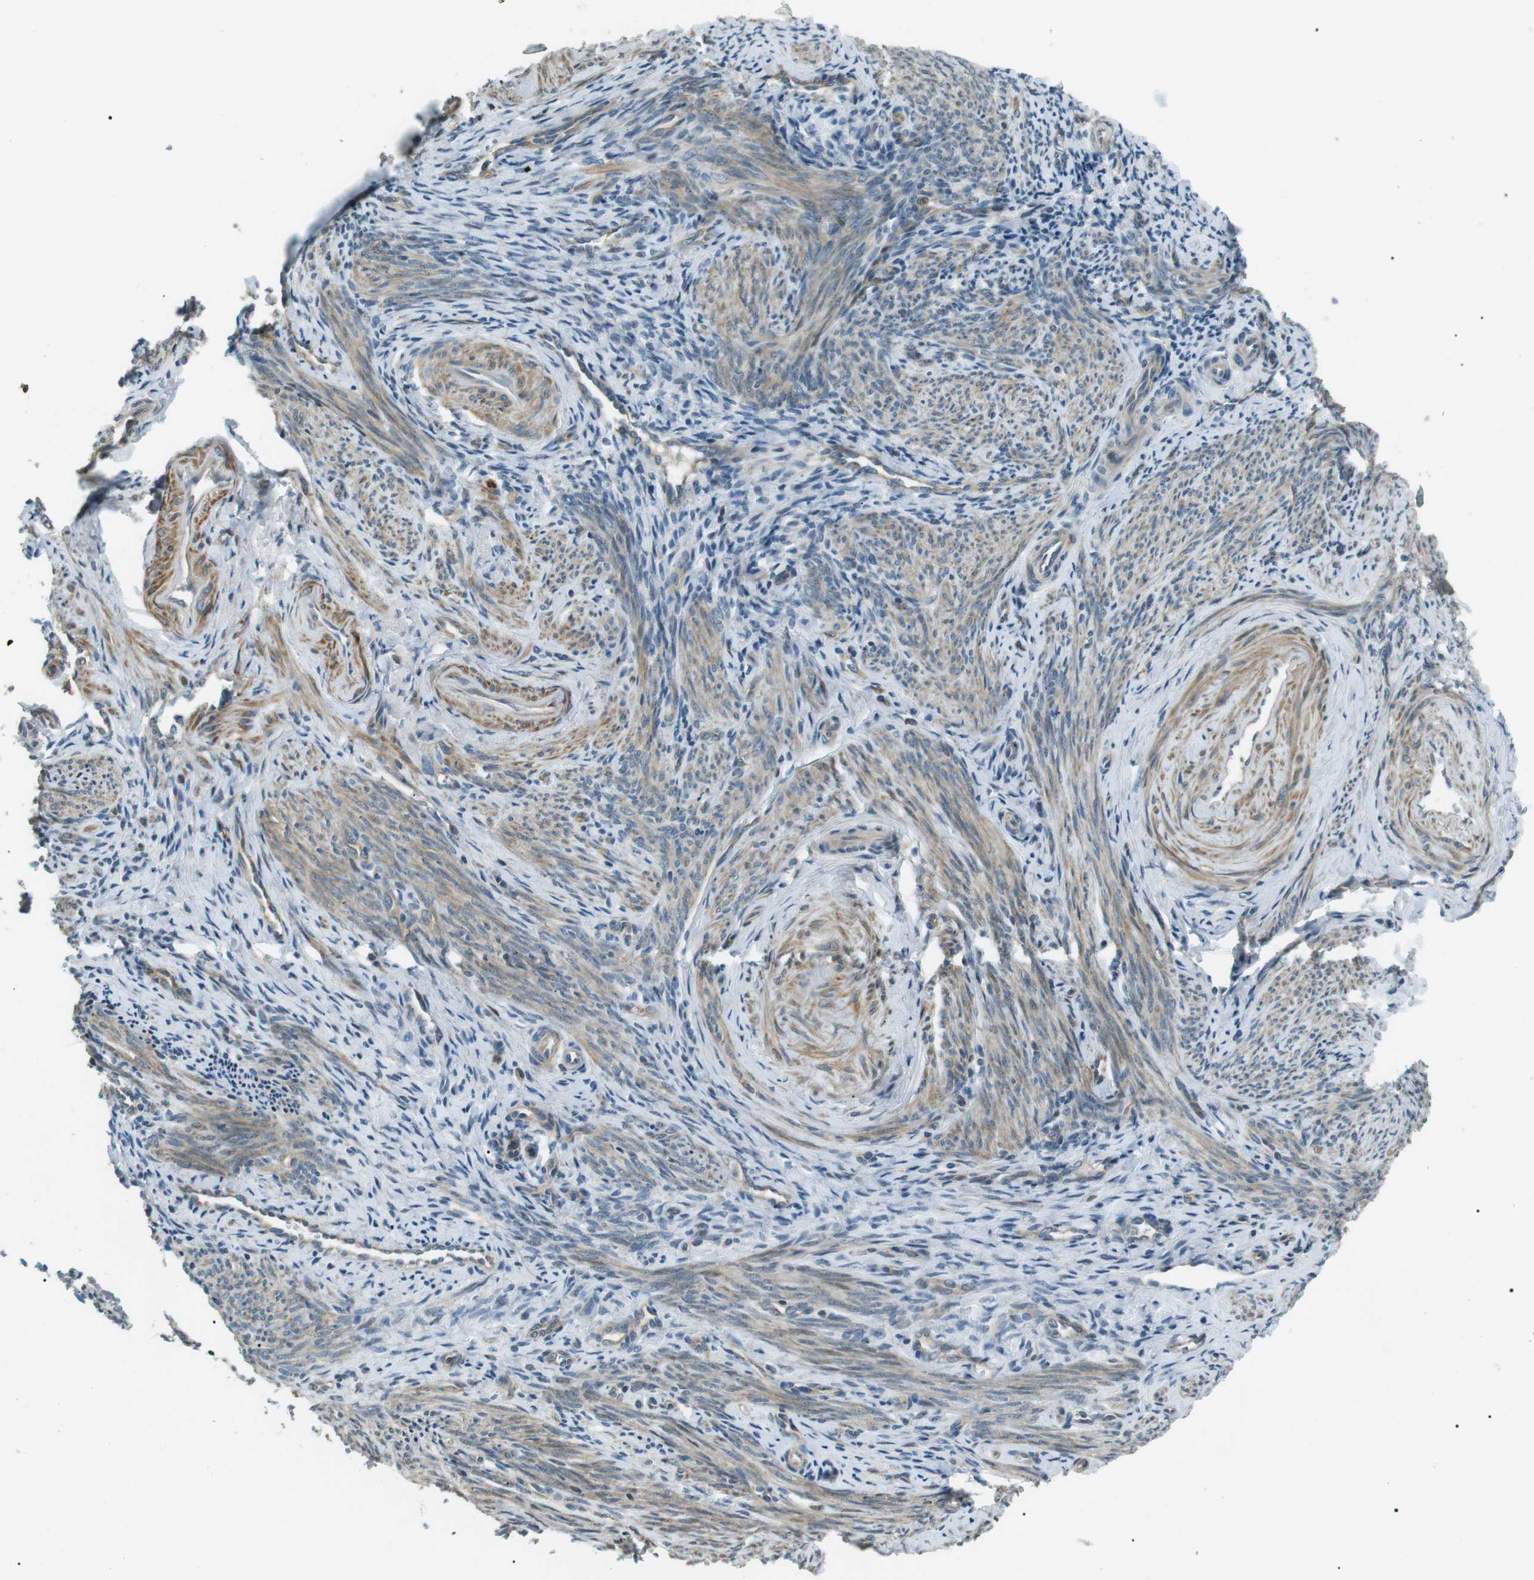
{"staining": {"intensity": "moderate", "quantity": "<25%", "location": "cytoplasmic/membranous"}, "tissue": "endometrium", "cell_type": "Cells in endometrial stroma", "image_type": "normal", "snomed": [{"axis": "morphology", "description": "Normal tissue, NOS"}, {"axis": "topography", "description": "Endometrium"}], "caption": "A brown stain shows moderate cytoplasmic/membranous expression of a protein in cells in endometrial stroma of unremarkable endometrium. Immunohistochemistry (ihc) stains the protein of interest in brown and the nuclei are stained blue.", "gene": "TMEM74", "patient": {"sex": "female", "age": 50}}